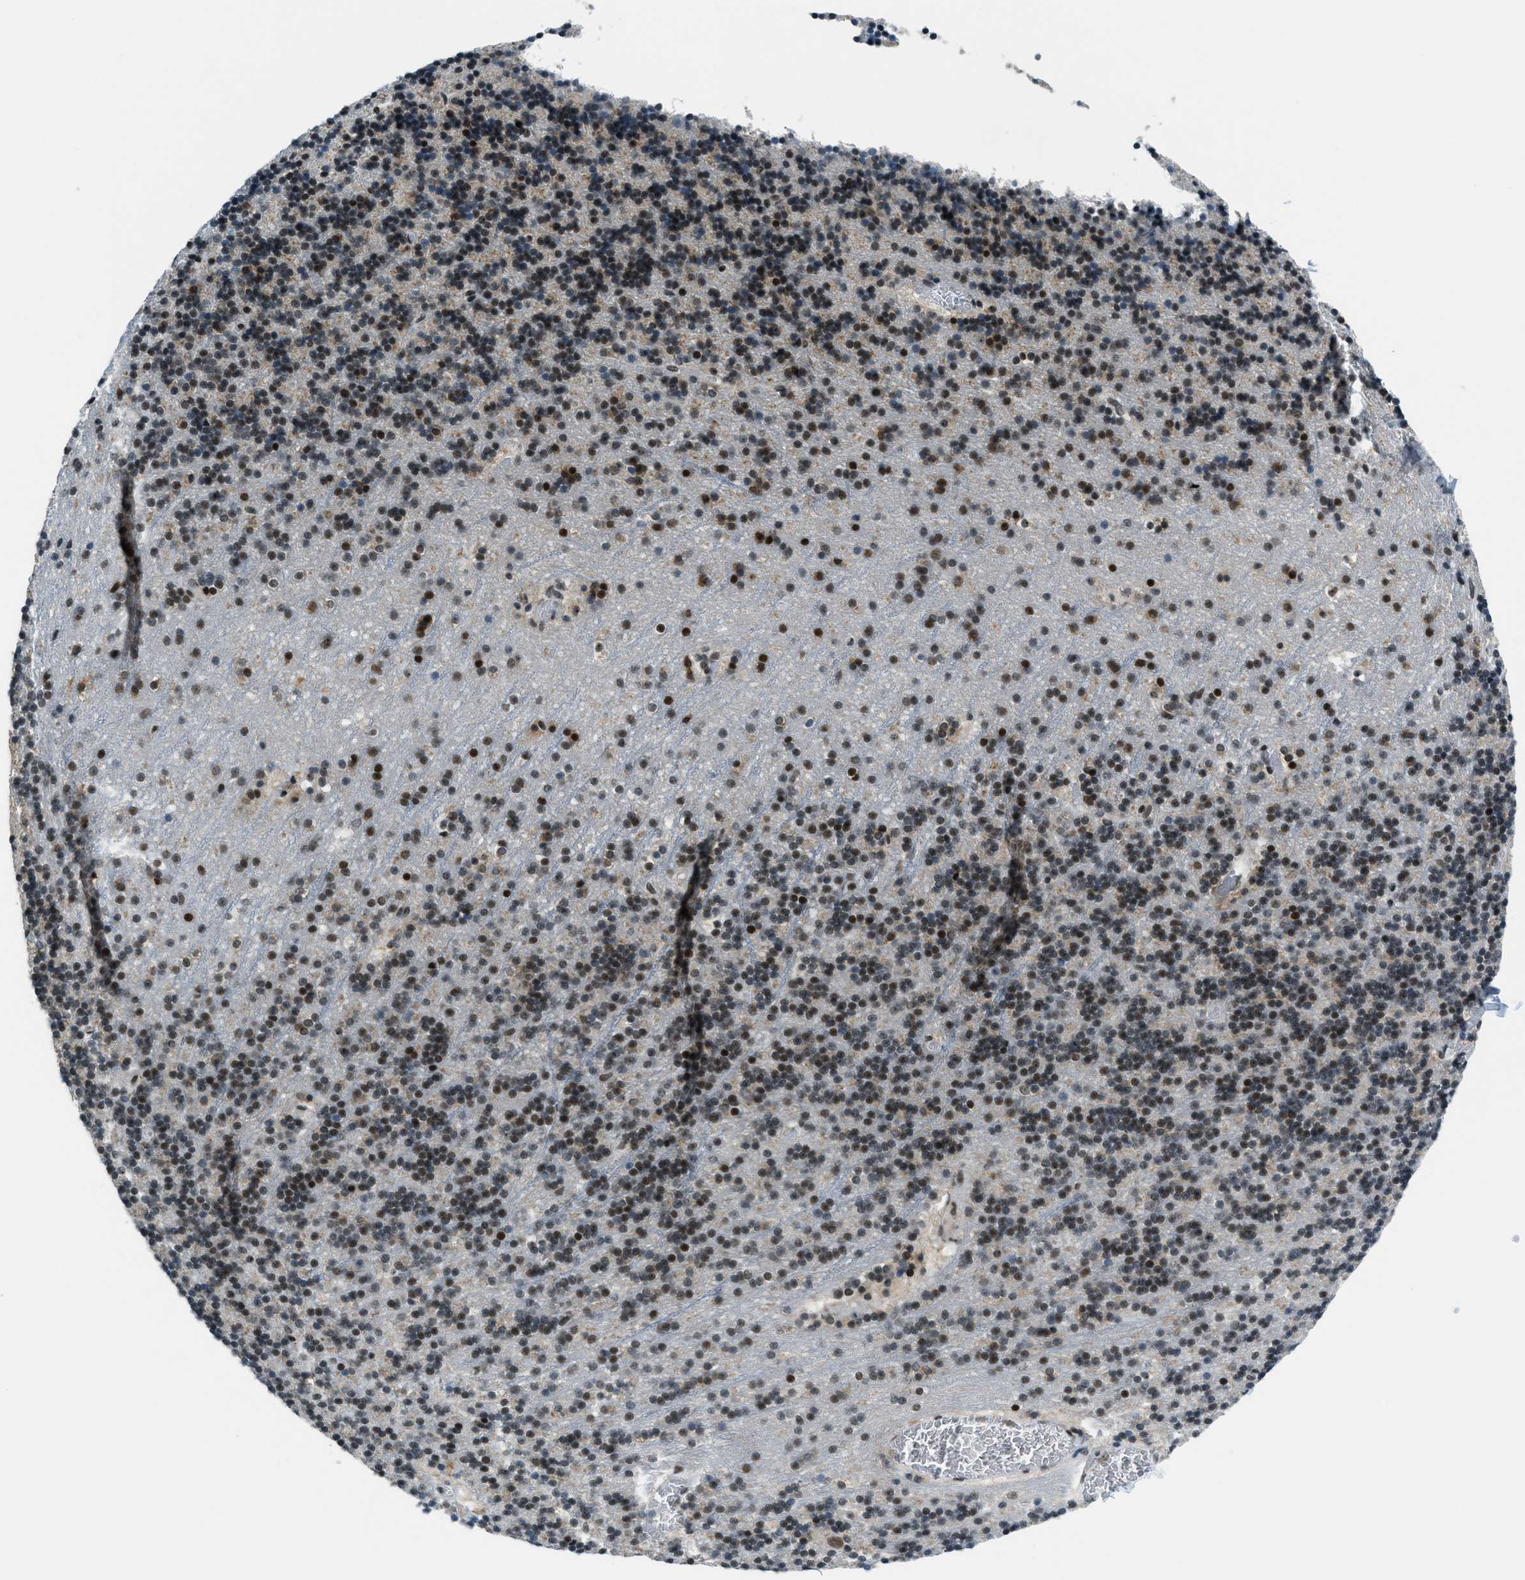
{"staining": {"intensity": "moderate", "quantity": "25%-75%", "location": "nuclear"}, "tissue": "cerebellum", "cell_type": "Cells in granular layer", "image_type": "normal", "snomed": [{"axis": "morphology", "description": "Normal tissue, NOS"}, {"axis": "topography", "description": "Cerebellum"}], "caption": "A high-resolution micrograph shows IHC staining of unremarkable cerebellum, which reveals moderate nuclear expression in about 25%-75% of cells in granular layer.", "gene": "KLF6", "patient": {"sex": "male", "age": 45}}